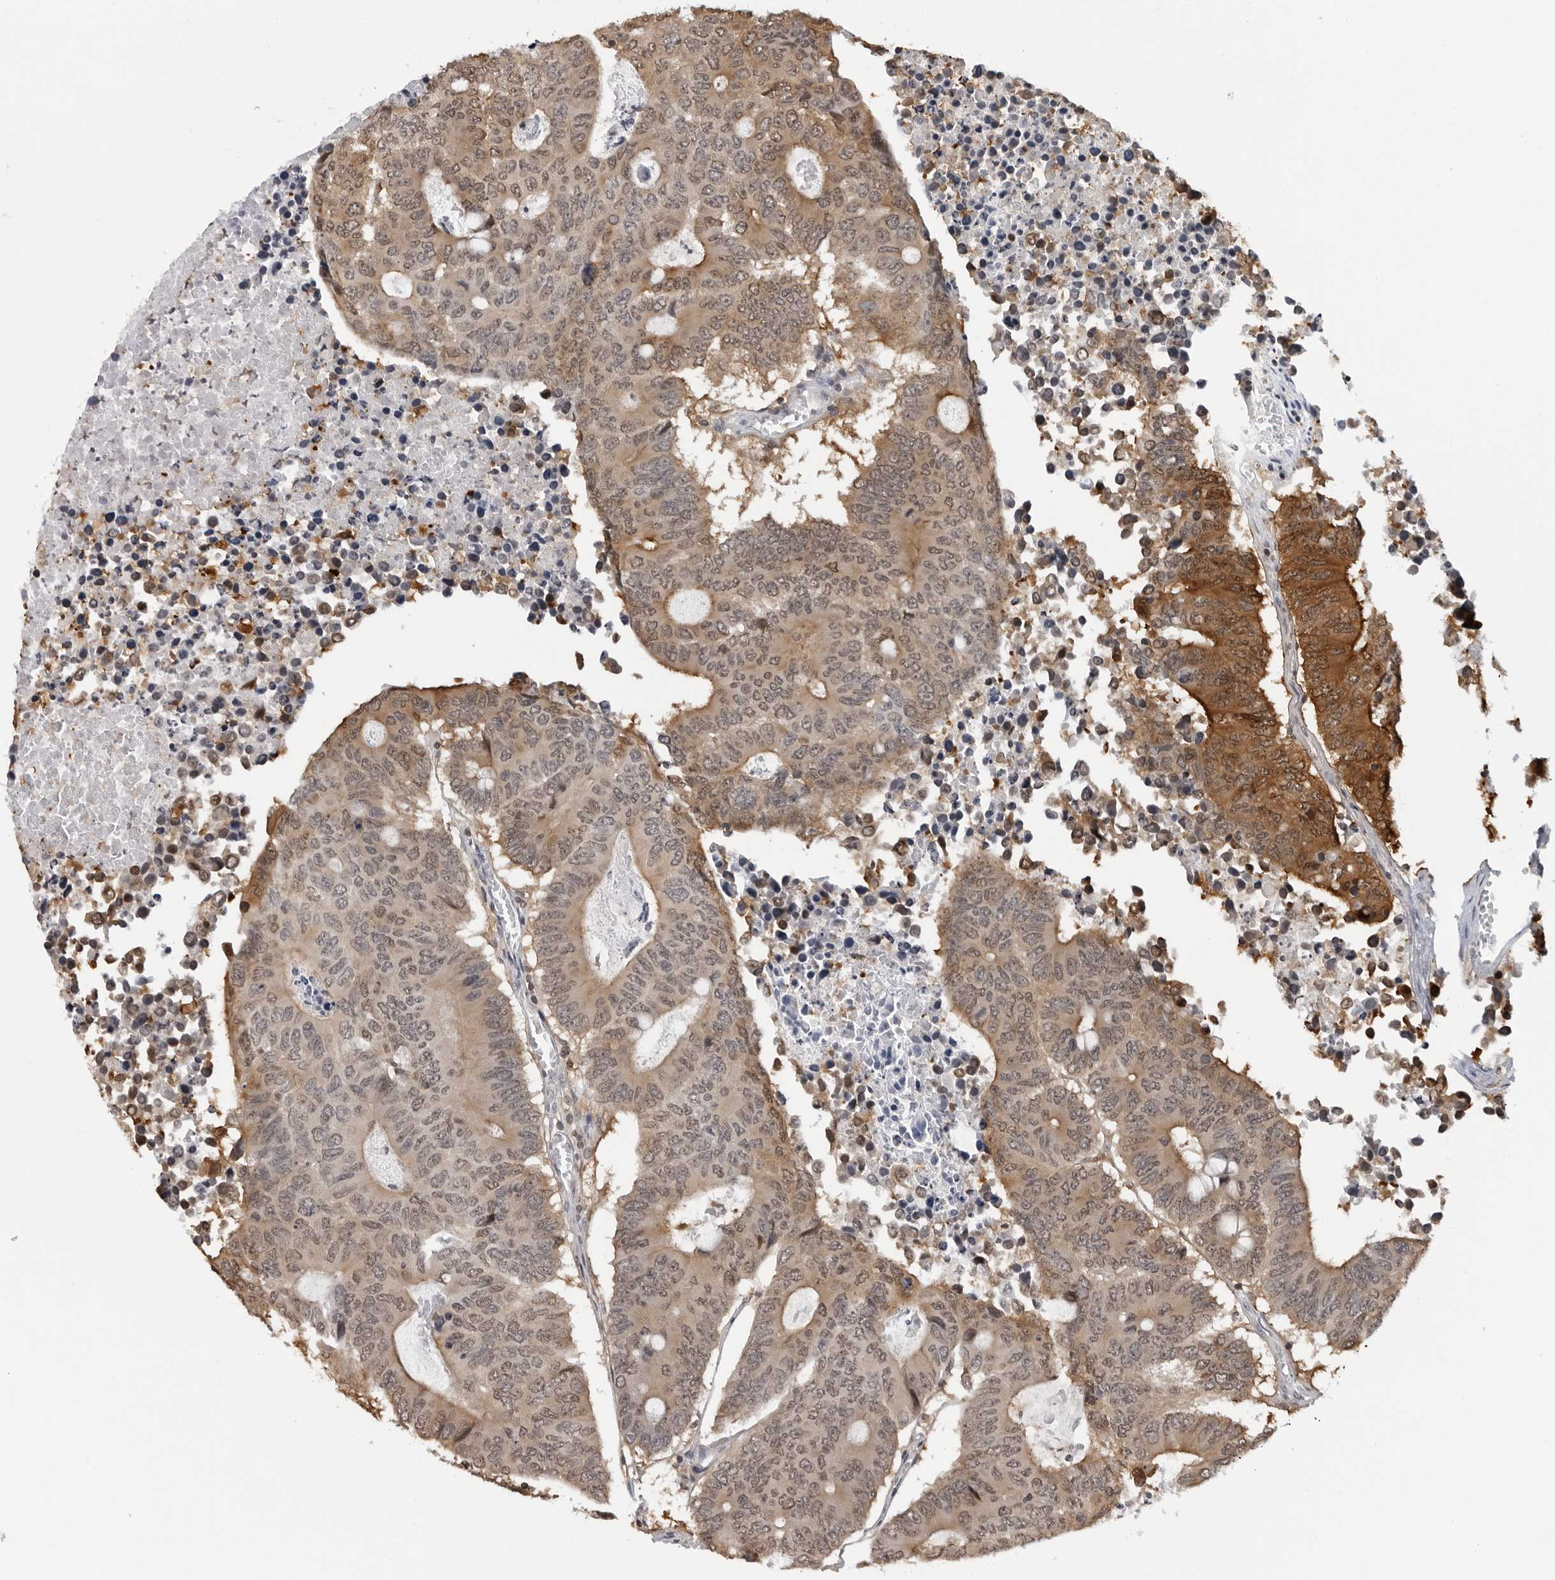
{"staining": {"intensity": "moderate", "quantity": "25%-75%", "location": "cytoplasmic/membranous,nuclear"}, "tissue": "colorectal cancer", "cell_type": "Tumor cells", "image_type": "cancer", "snomed": [{"axis": "morphology", "description": "Adenocarcinoma, NOS"}, {"axis": "topography", "description": "Colon"}], "caption": "An image showing moderate cytoplasmic/membranous and nuclear expression in about 25%-75% of tumor cells in colorectal adenocarcinoma, as visualized by brown immunohistochemical staining.", "gene": "HSPH1", "patient": {"sex": "male", "age": 87}}